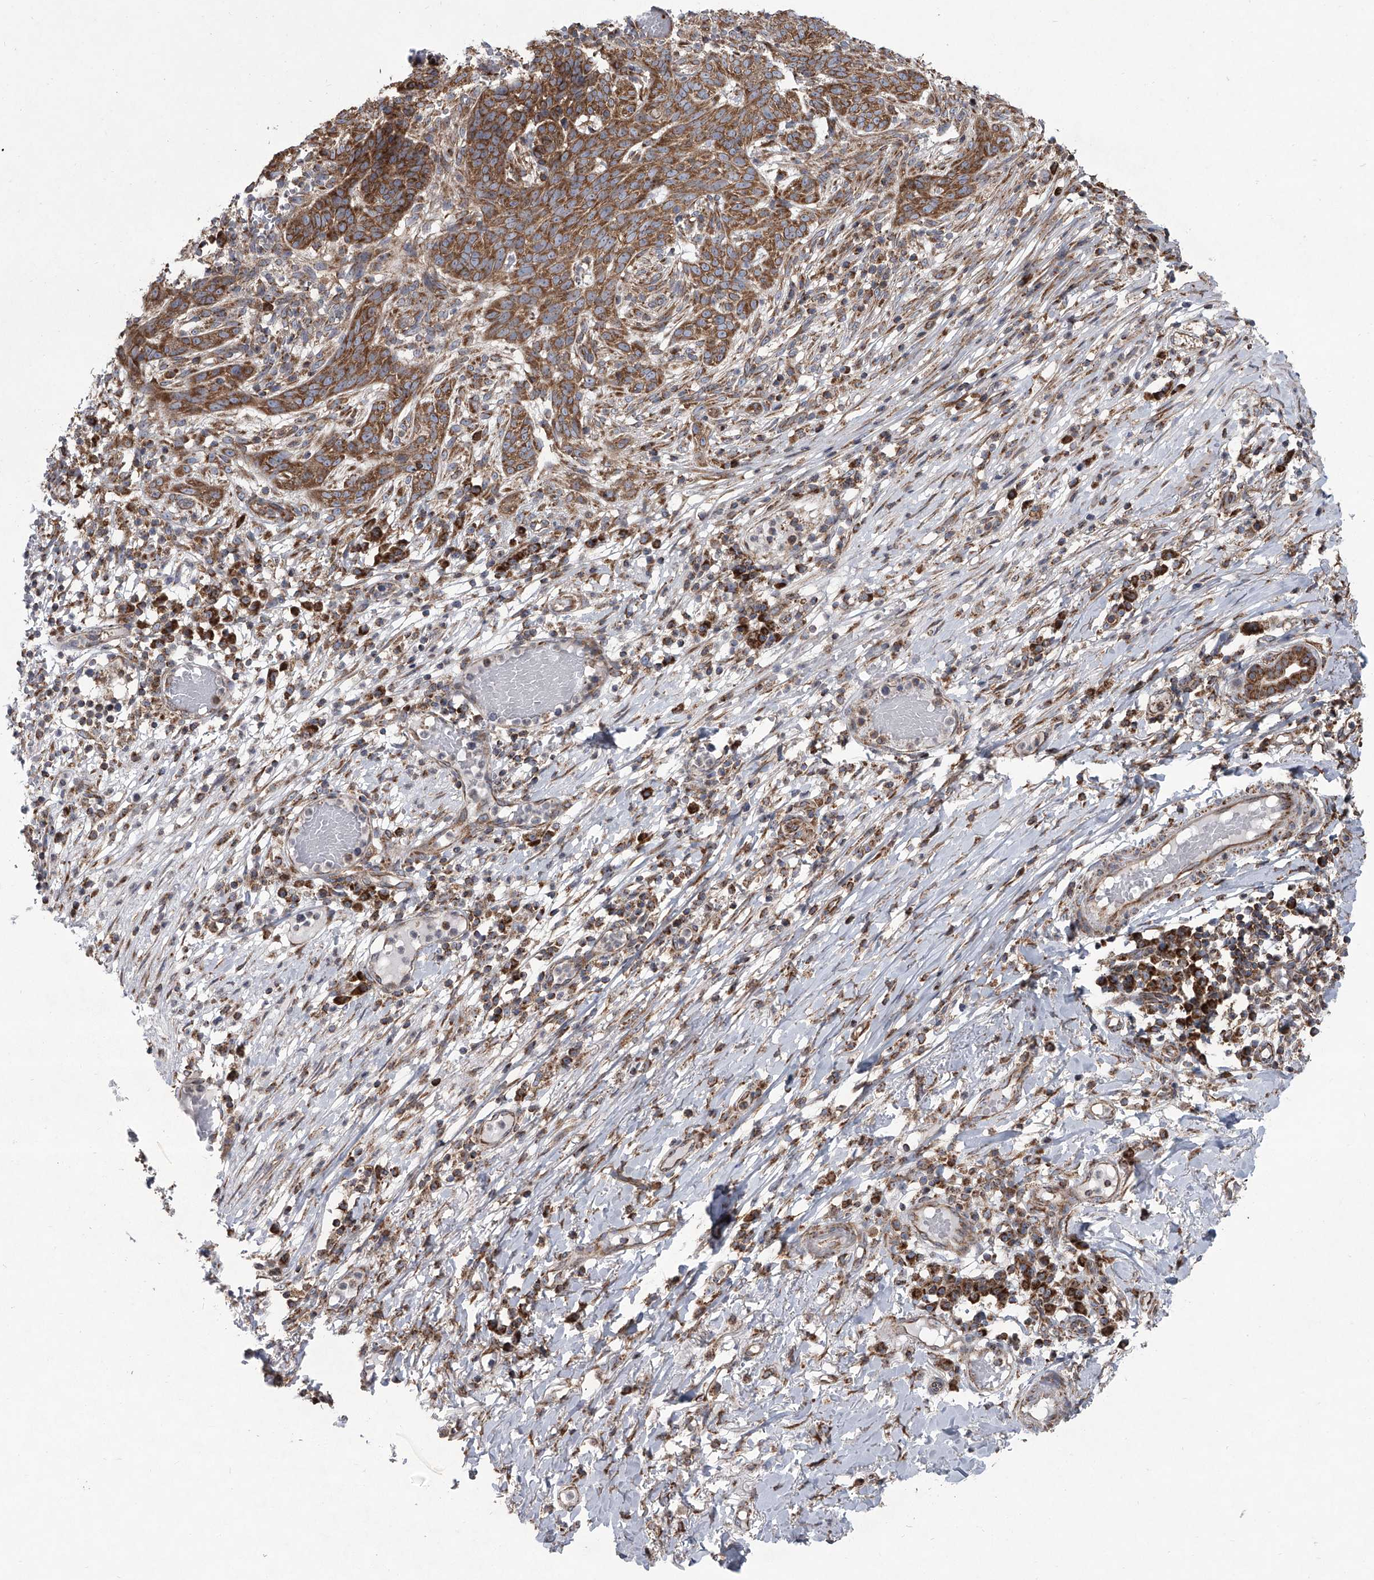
{"staining": {"intensity": "moderate", "quantity": ">75%", "location": "cytoplasmic/membranous"}, "tissue": "skin cancer", "cell_type": "Tumor cells", "image_type": "cancer", "snomed": [{"axis": "morphology", "description": "Normal tissue, NOS"}, {"axis": "morphology", "description": "Basal cell carcinoma"}, {"axis": "topography", "description": "Skin"}], "caption": "Protein analysis of skin cancer (basal cell carcinoma) tissue demonstrates moderate cytoplasmic/membranous staining in about >75% of tumor cells. The staining is performed using DAB brown chromogen to label protein expression. The nuclei are counter-stained blue using hematoxylin.", "gene": "ZC3H15", "patient": {"sex": "male", "age": 64}}